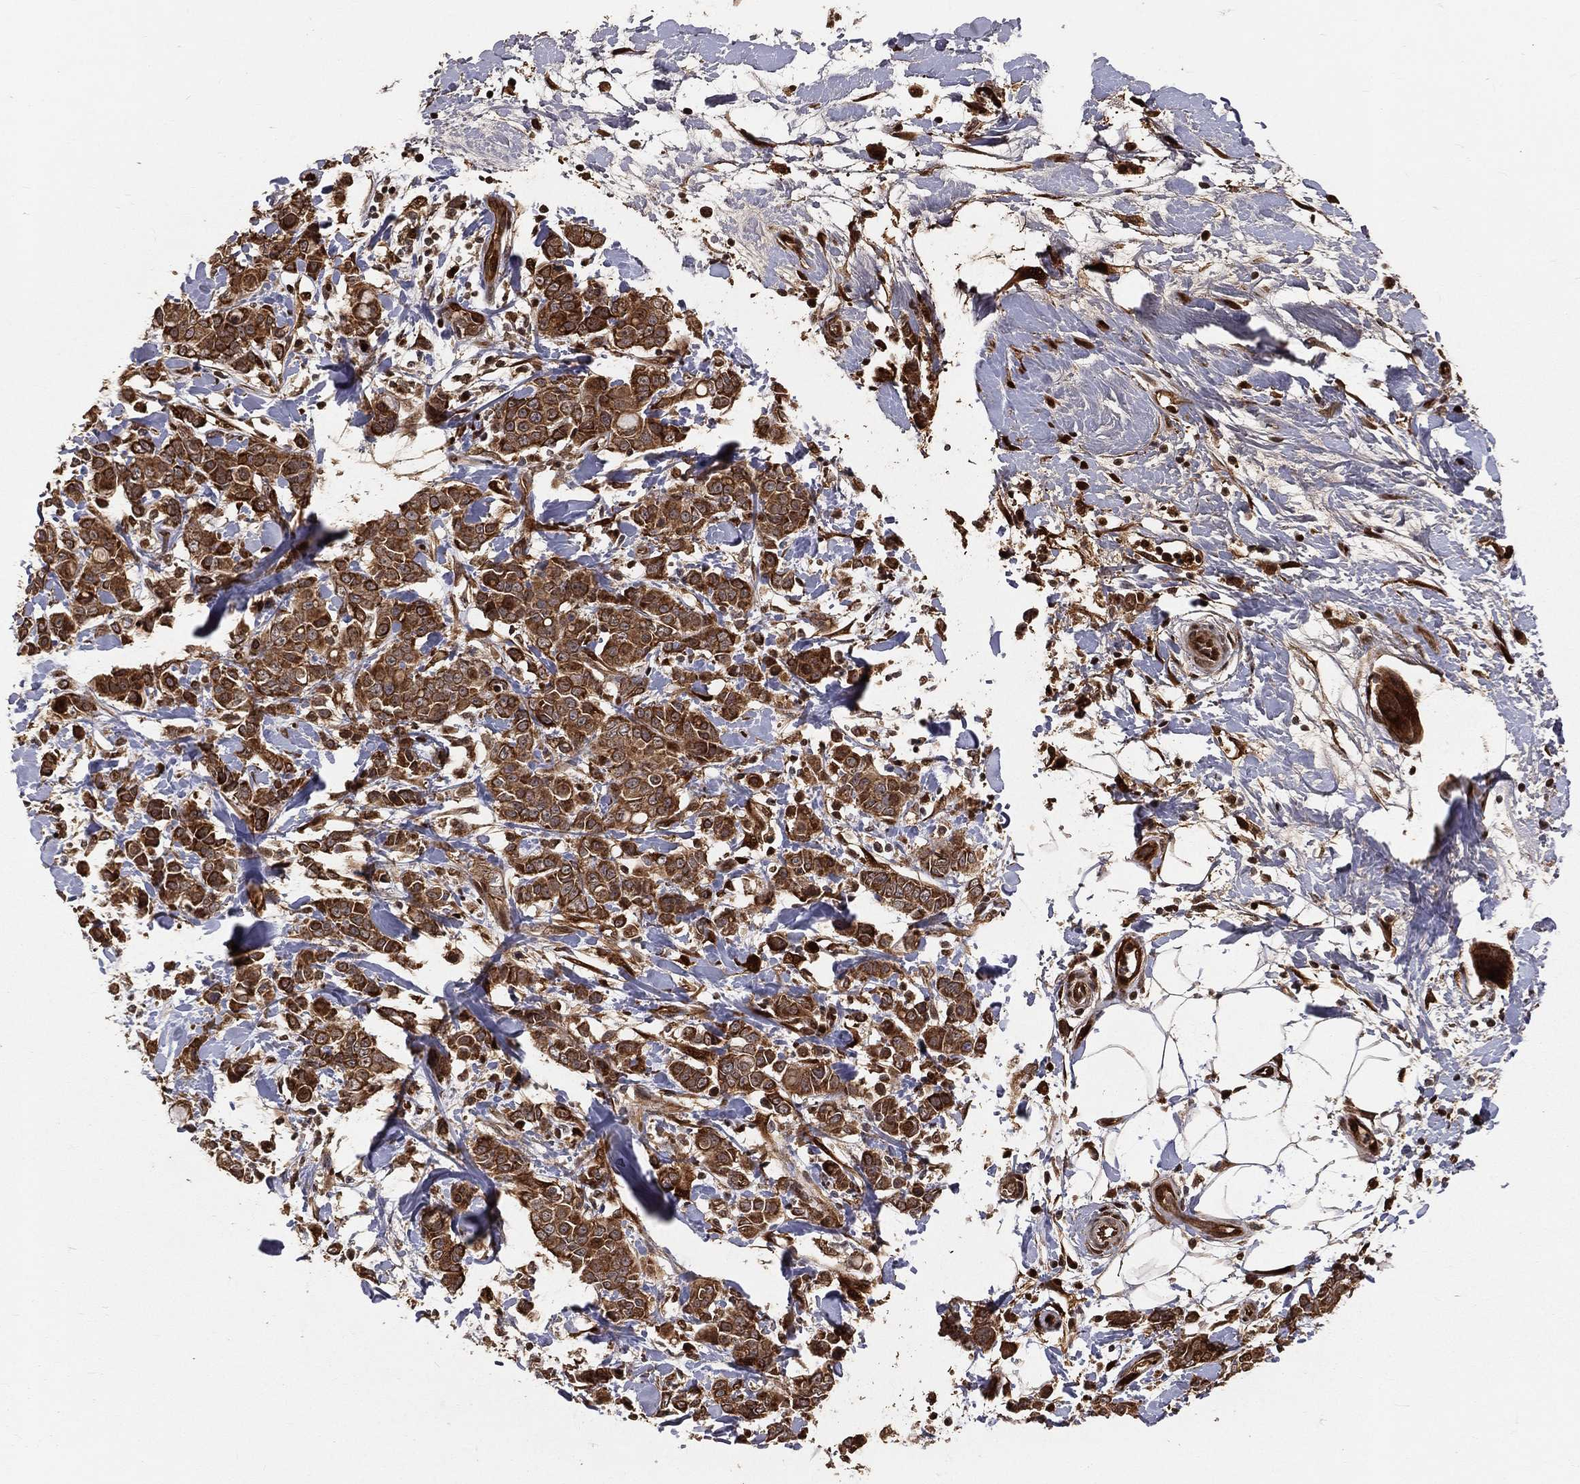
{"staining": {"intensity": "strong", "quantity": ">75%", "location": "cytoplasmic/membranous"}, "tissue": "breast cancer", "cell_type": "Tumor cells", "image_type": "cancer", "snomed": [{"axis": "morphology", "description": "Duct carcinoma"}, {"axis": "topography", "description": "Breast"}], "caption": "Human intraductal carcinoma (breast) stained with a brown dye displays strong cytoplasmic/membranous positive staining in about >75% of tumor cells.", "gene": "MAPK1", "patient": {"sex": "female", "age": 27}}